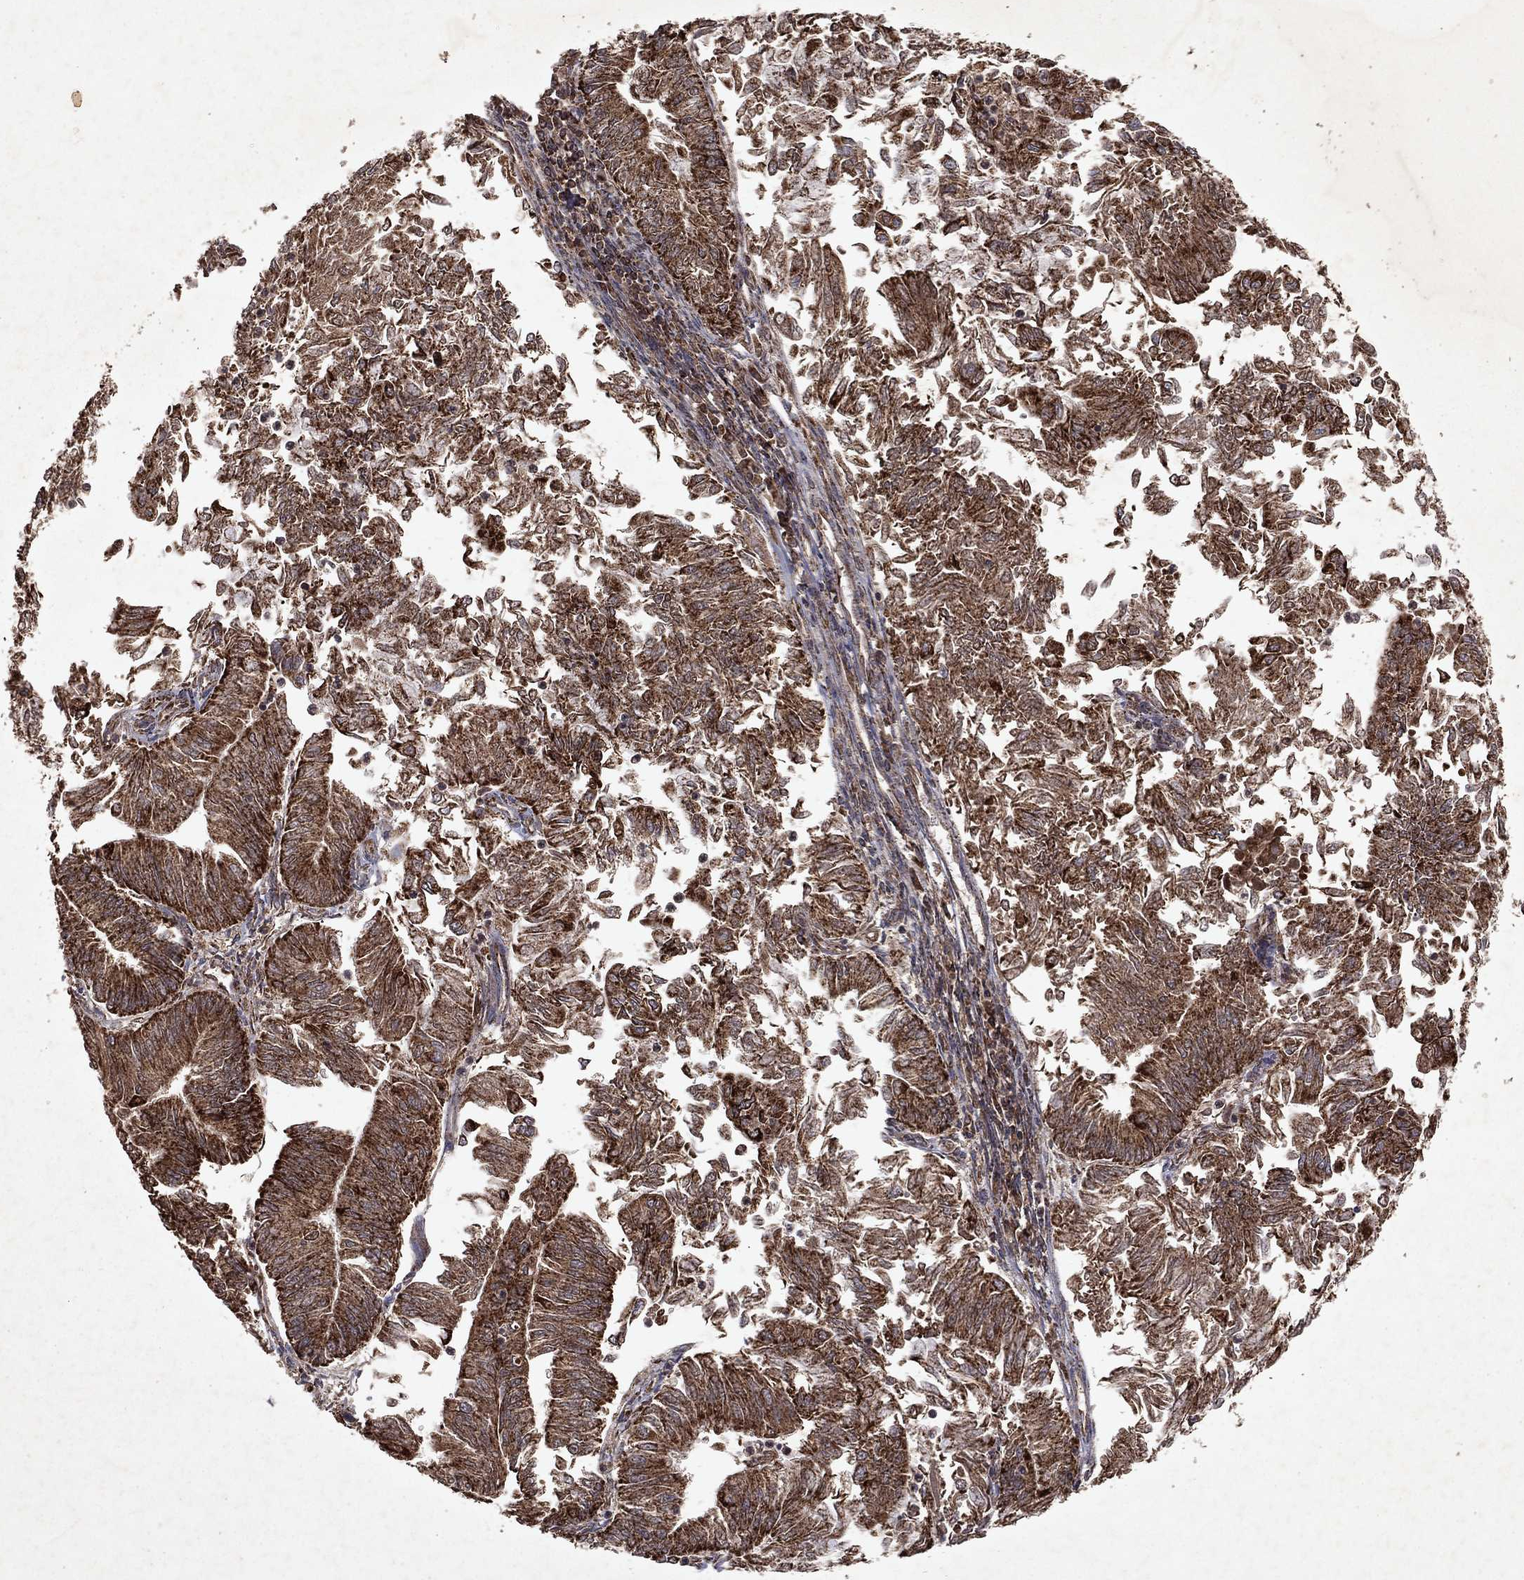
{"staining": {"intensity": "strong", "quantity": ">75%", "location": "cytoplasmic/membranous"}, "tissue": "endometrial cancer", "cell_type": "Tumor cells", "image_type": "cancer", "snomed": [{"axis": "morphology", "description": "Adenocarcinoma, NOS"}, {"axis": "topography", "description": "Endometrium"}], "caption": "The histopathology image exhibits a brown stain indicating the presence of a protein in the cytoplasmic/membranous of tumor cells in endometrial cancer.", "gene": "PYROXD2", "patient": {"sex": "female", "age": 59}}